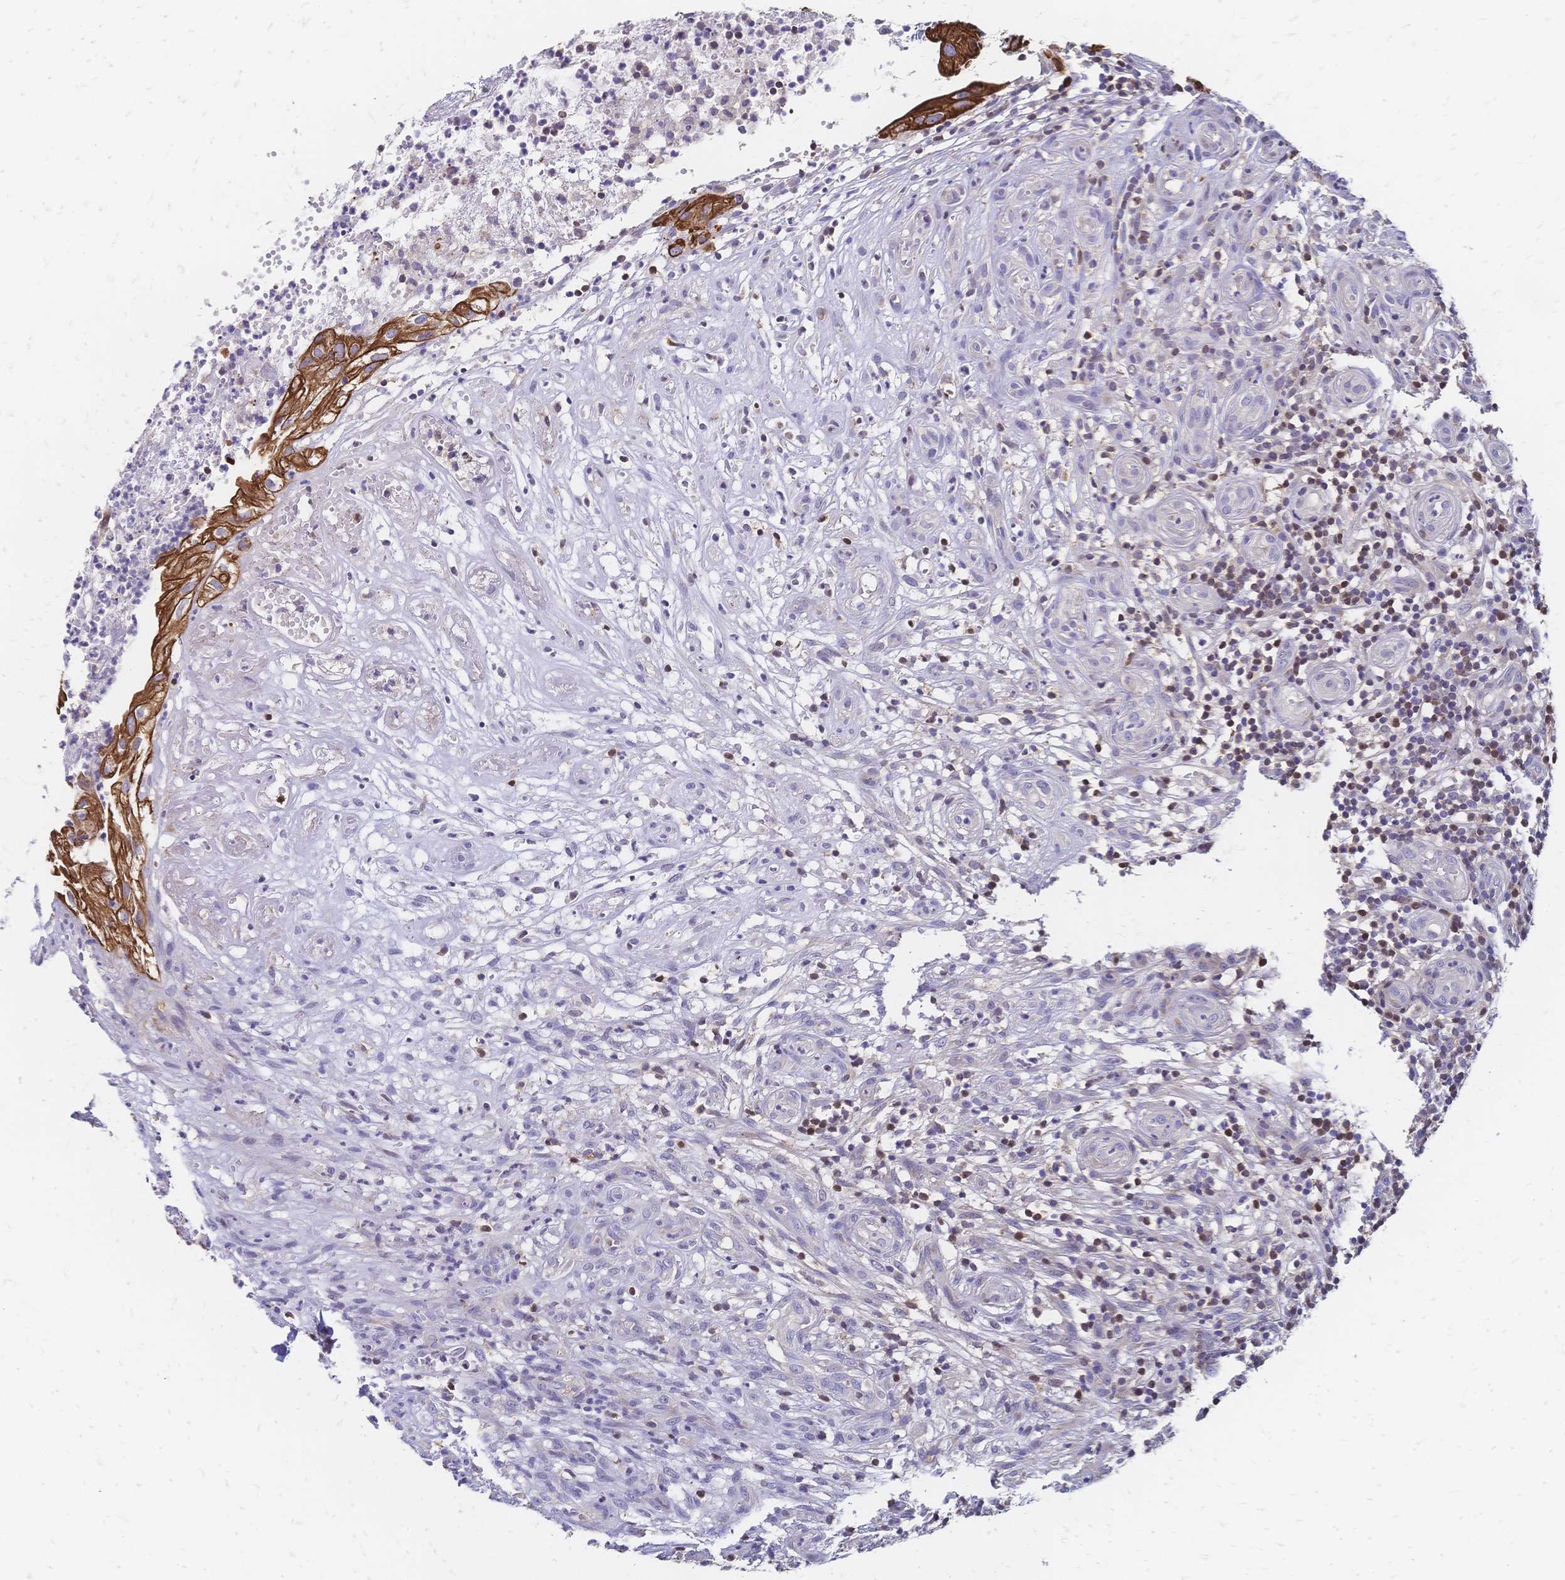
{"staining": {"intensity": "strong", "quantity": ">75%", "location": "cytoplasmic/membranous"}, "tissue": "head and neck cancer", "cell_type": "Tumor cells", "image_type": "cancer", "snomed": [{"axis": "morphology", "description": "Adenocarcinoma, NOS"}, {"axis": "topography", "description": "Head-Neck"}], "caption": "Head and neck cancer stained with a brown dye exhibits strong cytoplasmic/membranous positive expression in about >75% of tumor cells.", "gene": "DTNB", "patient": {"sex": "male", "age": 44}}